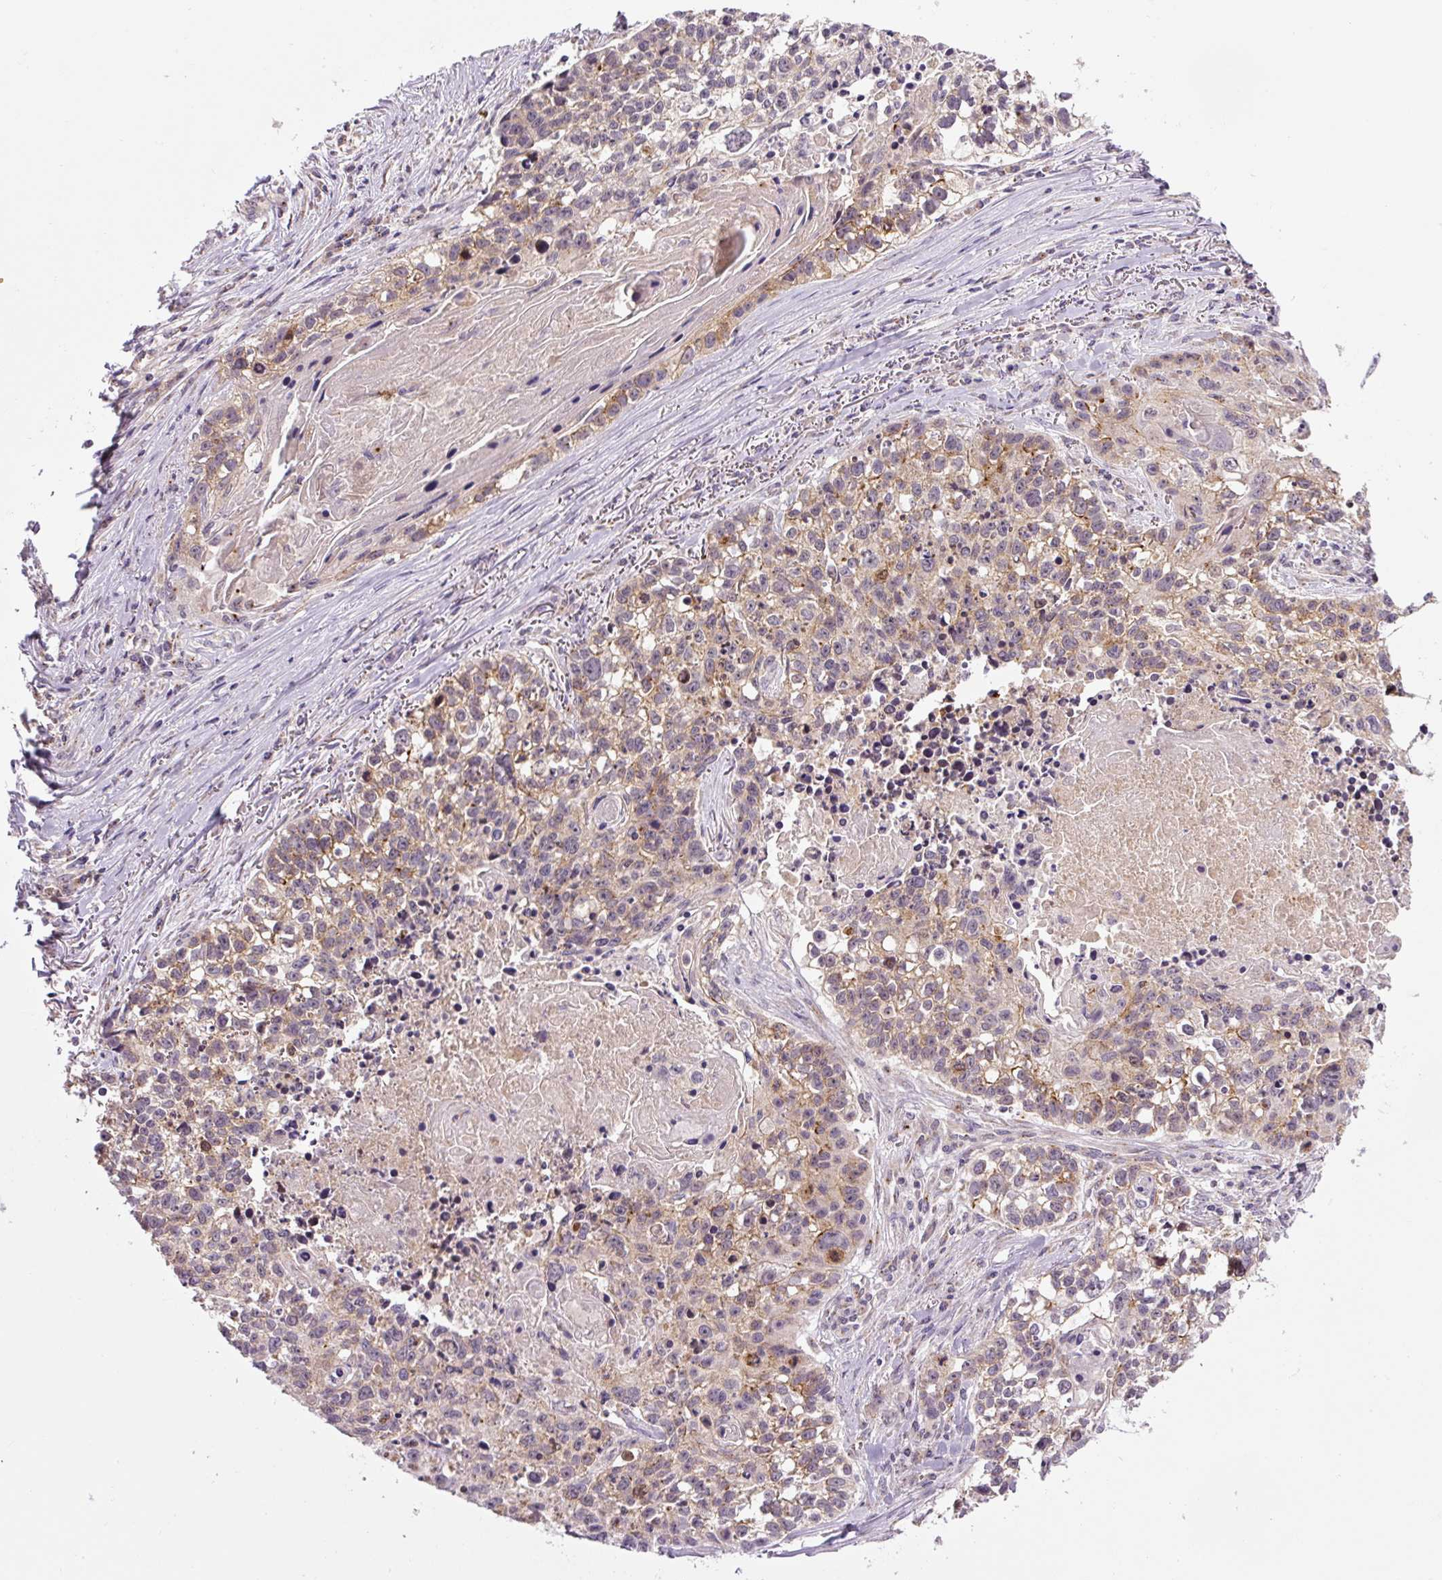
{"staining": {"intensity": "moderate", "quantity": "25%-75%", "location": "cytoplasmic/membranous"}, "tissue": "lung cancer", "cell_type": "Tumor cells", "image_type": "cancer", "snomed": [{"axis": "morphology", "description": "Squamous cell carcinoma, NOS"}, {"axis": "topography", "description": "Lung"}], "caption": "Squamous cell carcinoma (lung) stained with a brown dye exhibits moderate cytoplasmic/membranous positive expression in approximately 25%-75% of tumor cells.", "gene": "PCM1", "patient": {"sex": "male", "age": 74}}